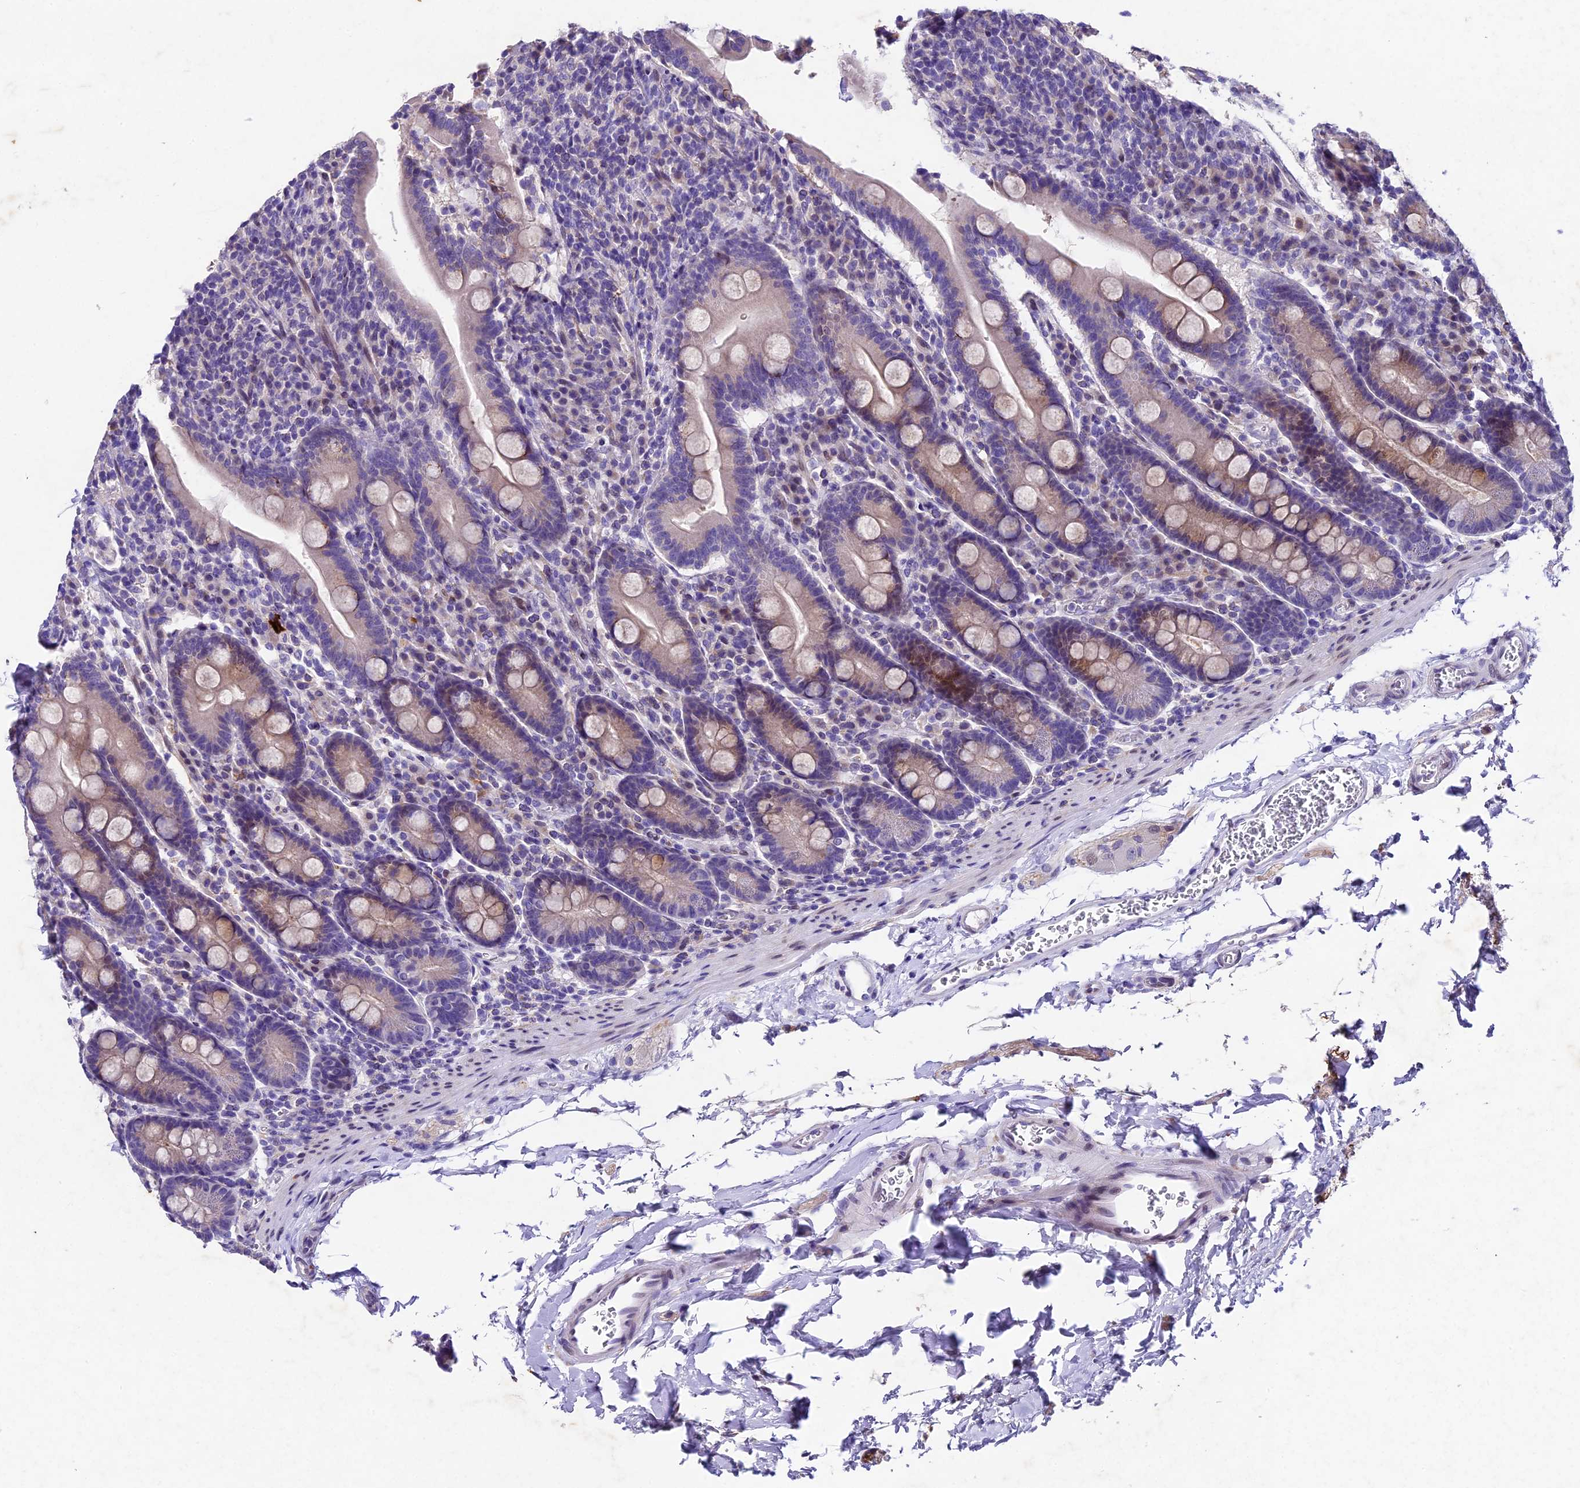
{"staining": {"intensity": "weak", "quantity": "<25%", "location": "cytoplasmic/membranous"}, "tissue": "duodenum", "cell_type": "Glandular cells", "image_type": "normal", "snomed": [{"axis": "morphology", "description": "Normal tissue, NOS"}, {"axis": "topography", "description": "Duodenum"}], "caption": "This histopathology image is of normal duodenum stained with IHC to label a protein in brown with the nuclei are counter-stained blue. There is no positivity in glandular cells.", "gene": "IFT140", "patient": {"sex": "male", "age": 35}}